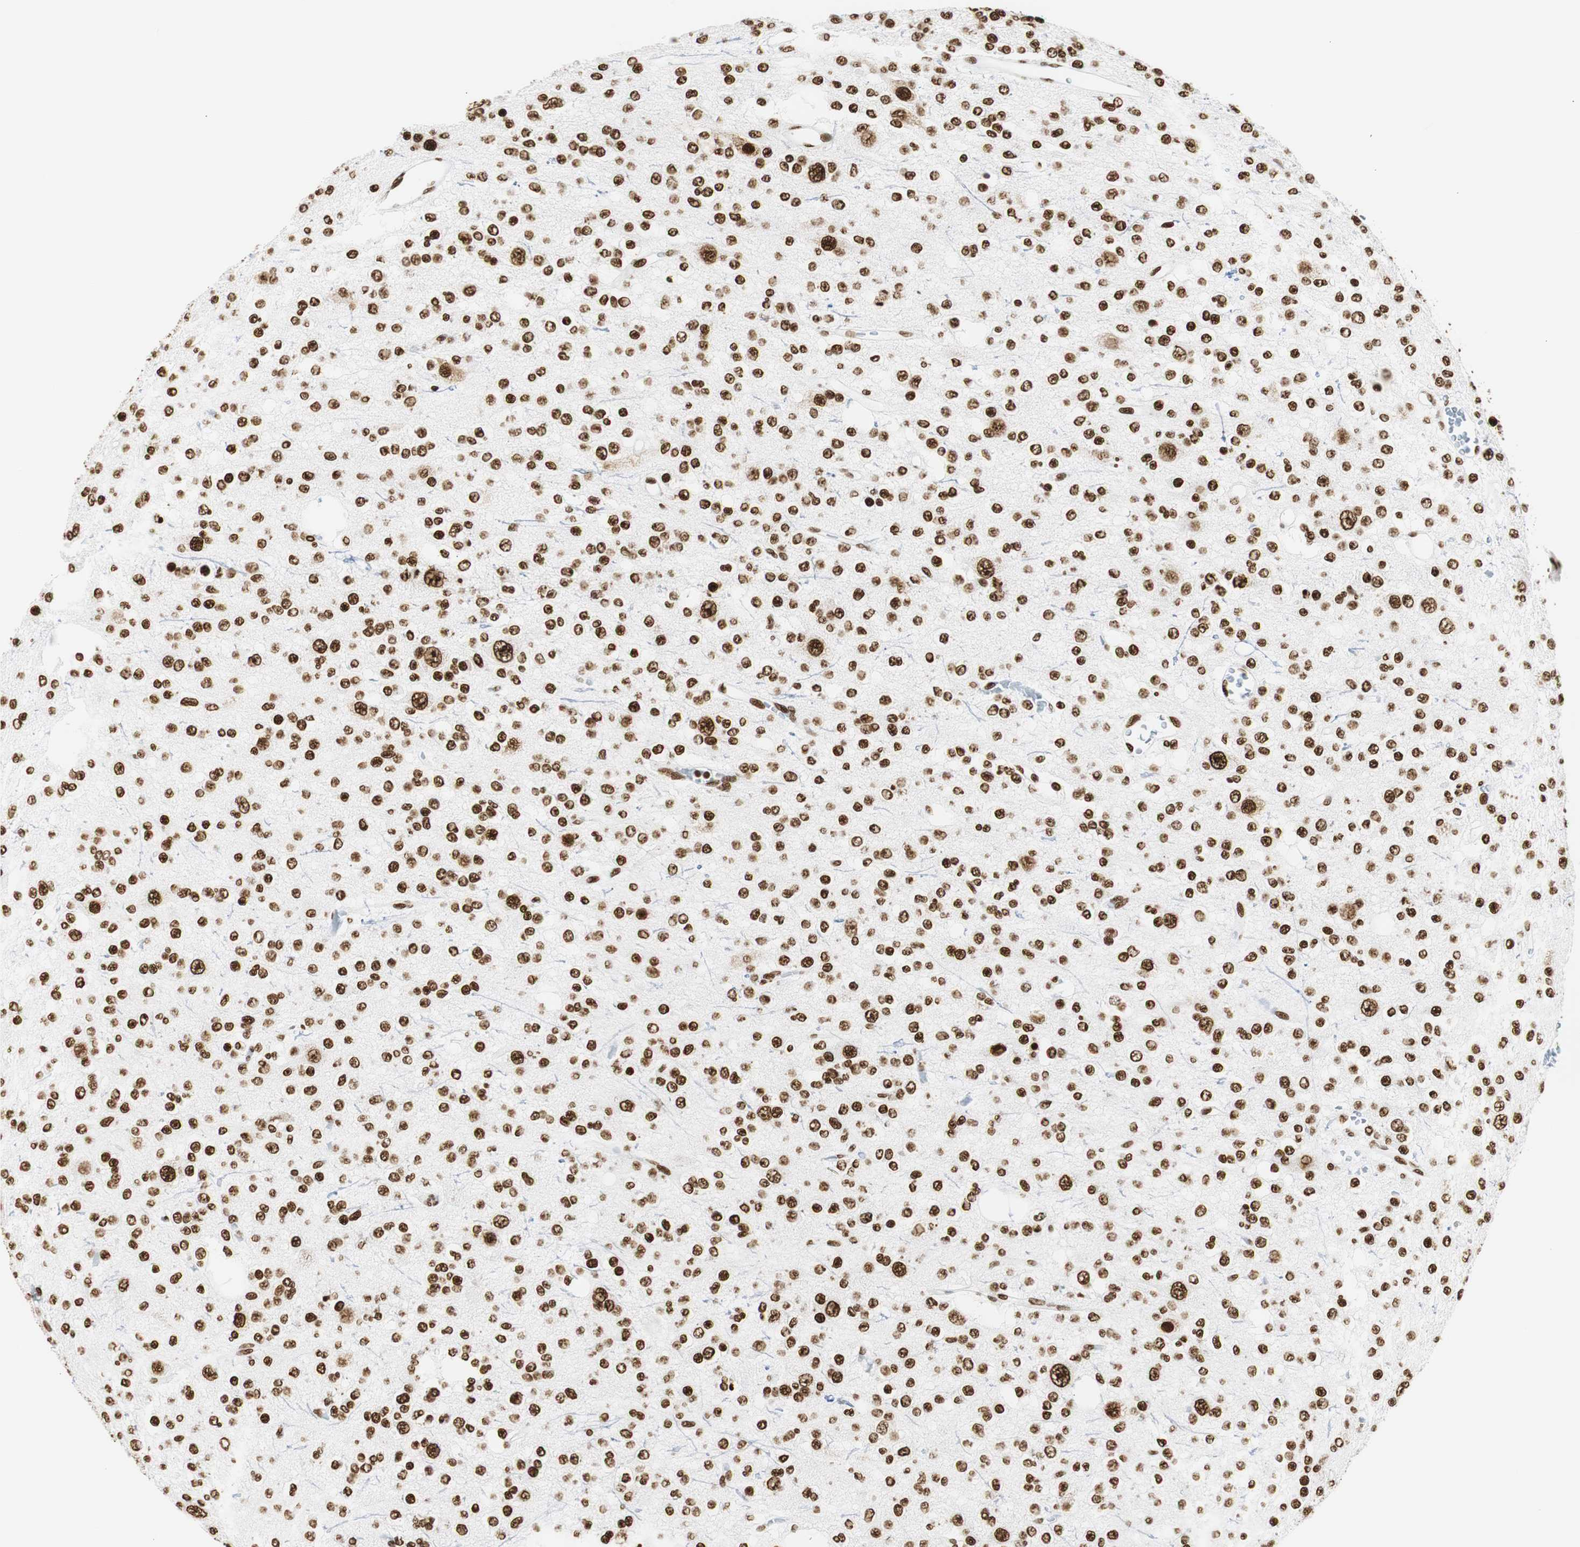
{"staining": {"intensity": "strong", "quantity": ">75%", "location": "nuclear"}, "tissue": "glioma", "cell_type": "Tumor cells", "image_type": "cancer", "snomed": [{"axis": "morphology", "description": "Glioma, malignant, Low grade"}, {"axis": "topography", "description": "Brain"}], "caption": "Immunohistochemistry (IHC) (DAB) staining of human glioma displays strong nuclear protein staining in approximately >75% of tumor cells.", "gene": "HNRNPH2", "patient": {"sex": "male", "age": 38}}